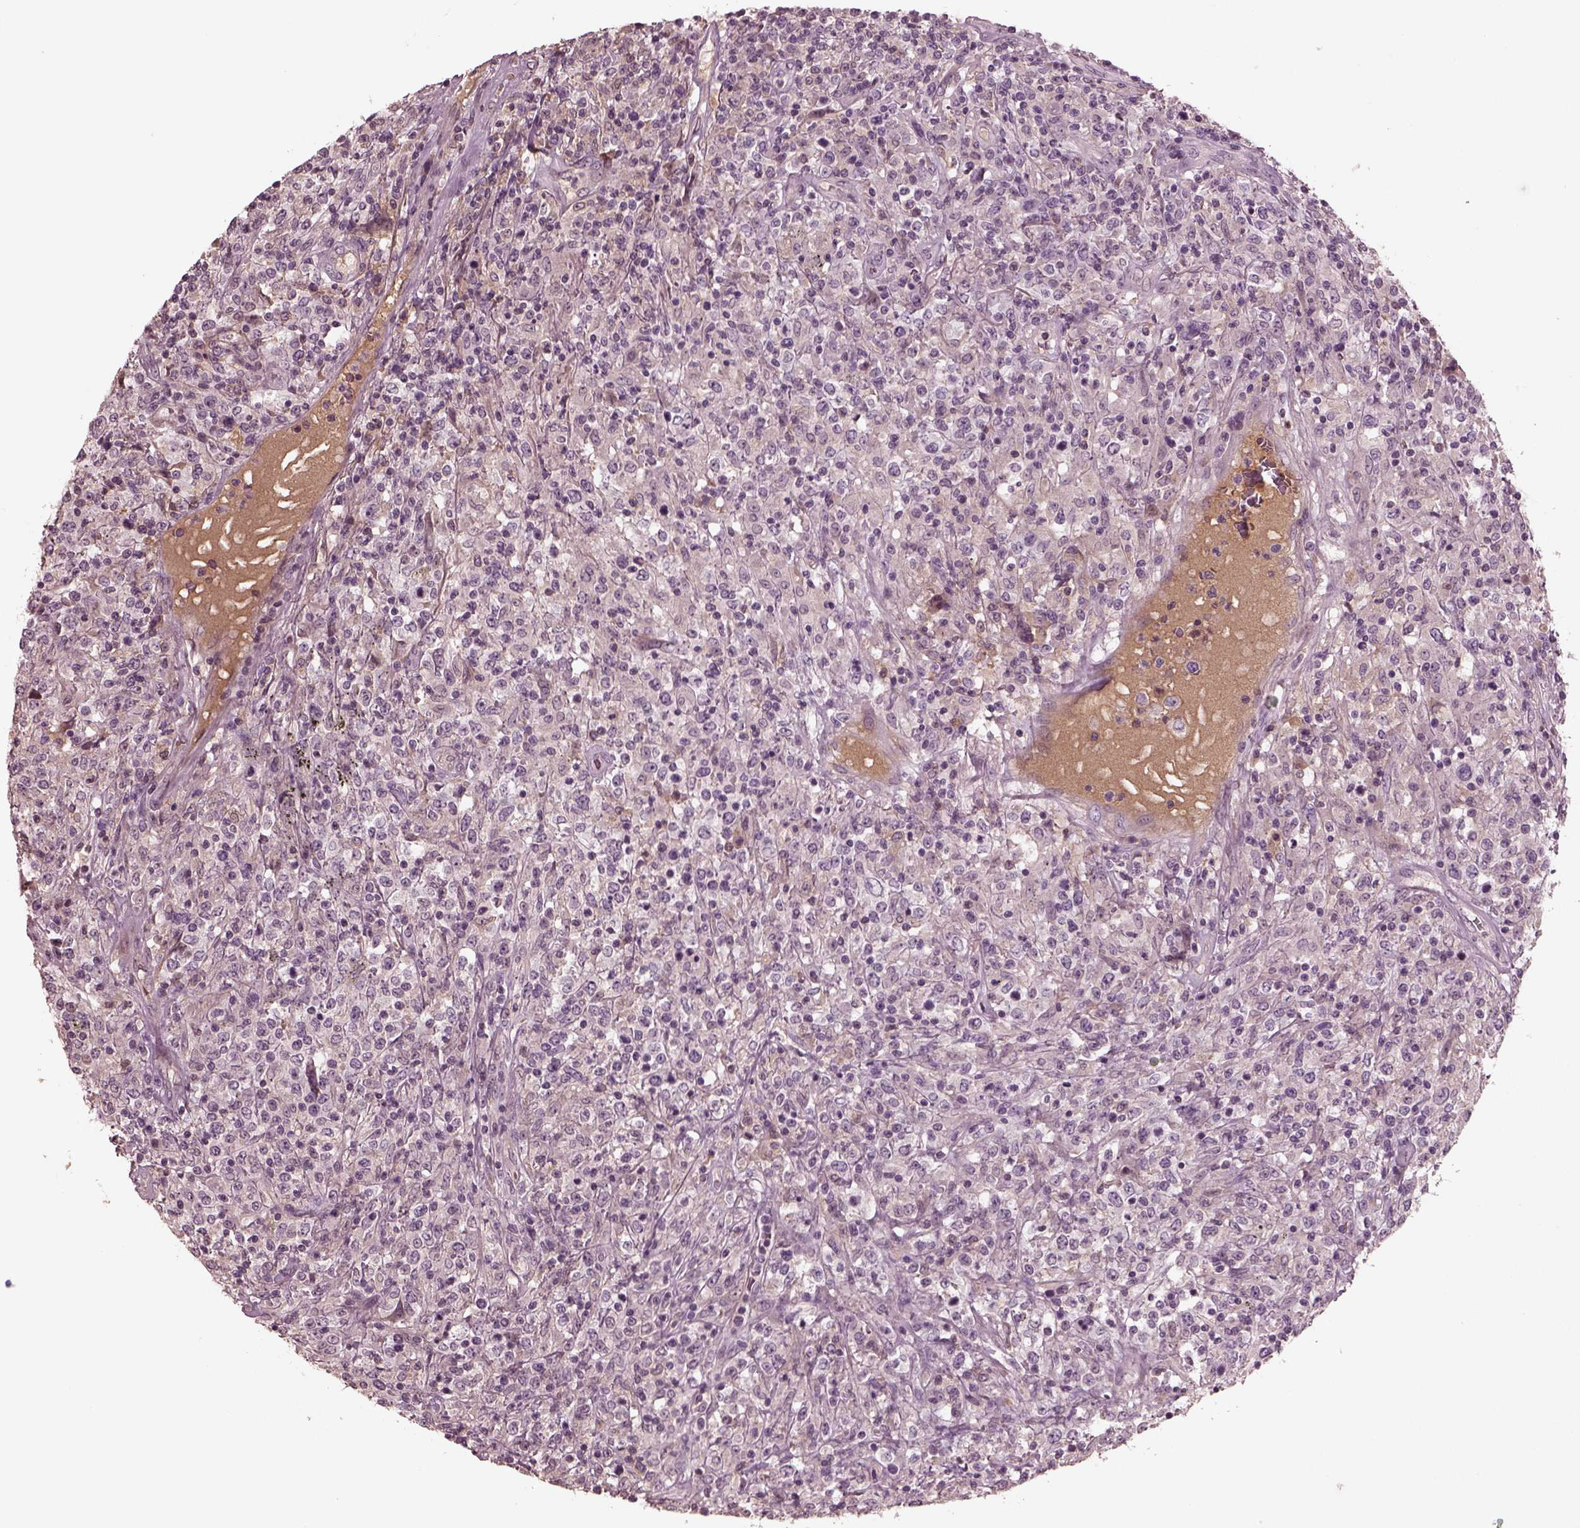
{"staining": {"intensity": "negative", "quantity": "none", "location": "none"}, "tissue": "lymphoma", "cell_type": "Tumor cells", "image_type": "cancer", "snomed": [{"axis": "morphology", "description": "Malignant lymphoma, non-Hodgkin's type, High grade"}, {"axis": "topography", "description": "Lung"}], "caption": "Histopathology image shows no significant protein expression in tumor cells of high-grade malignant lymphoma, non-Hodgkin's type.", "gene": "PORCN", "patient": {"sex": "male", "age": 79}}